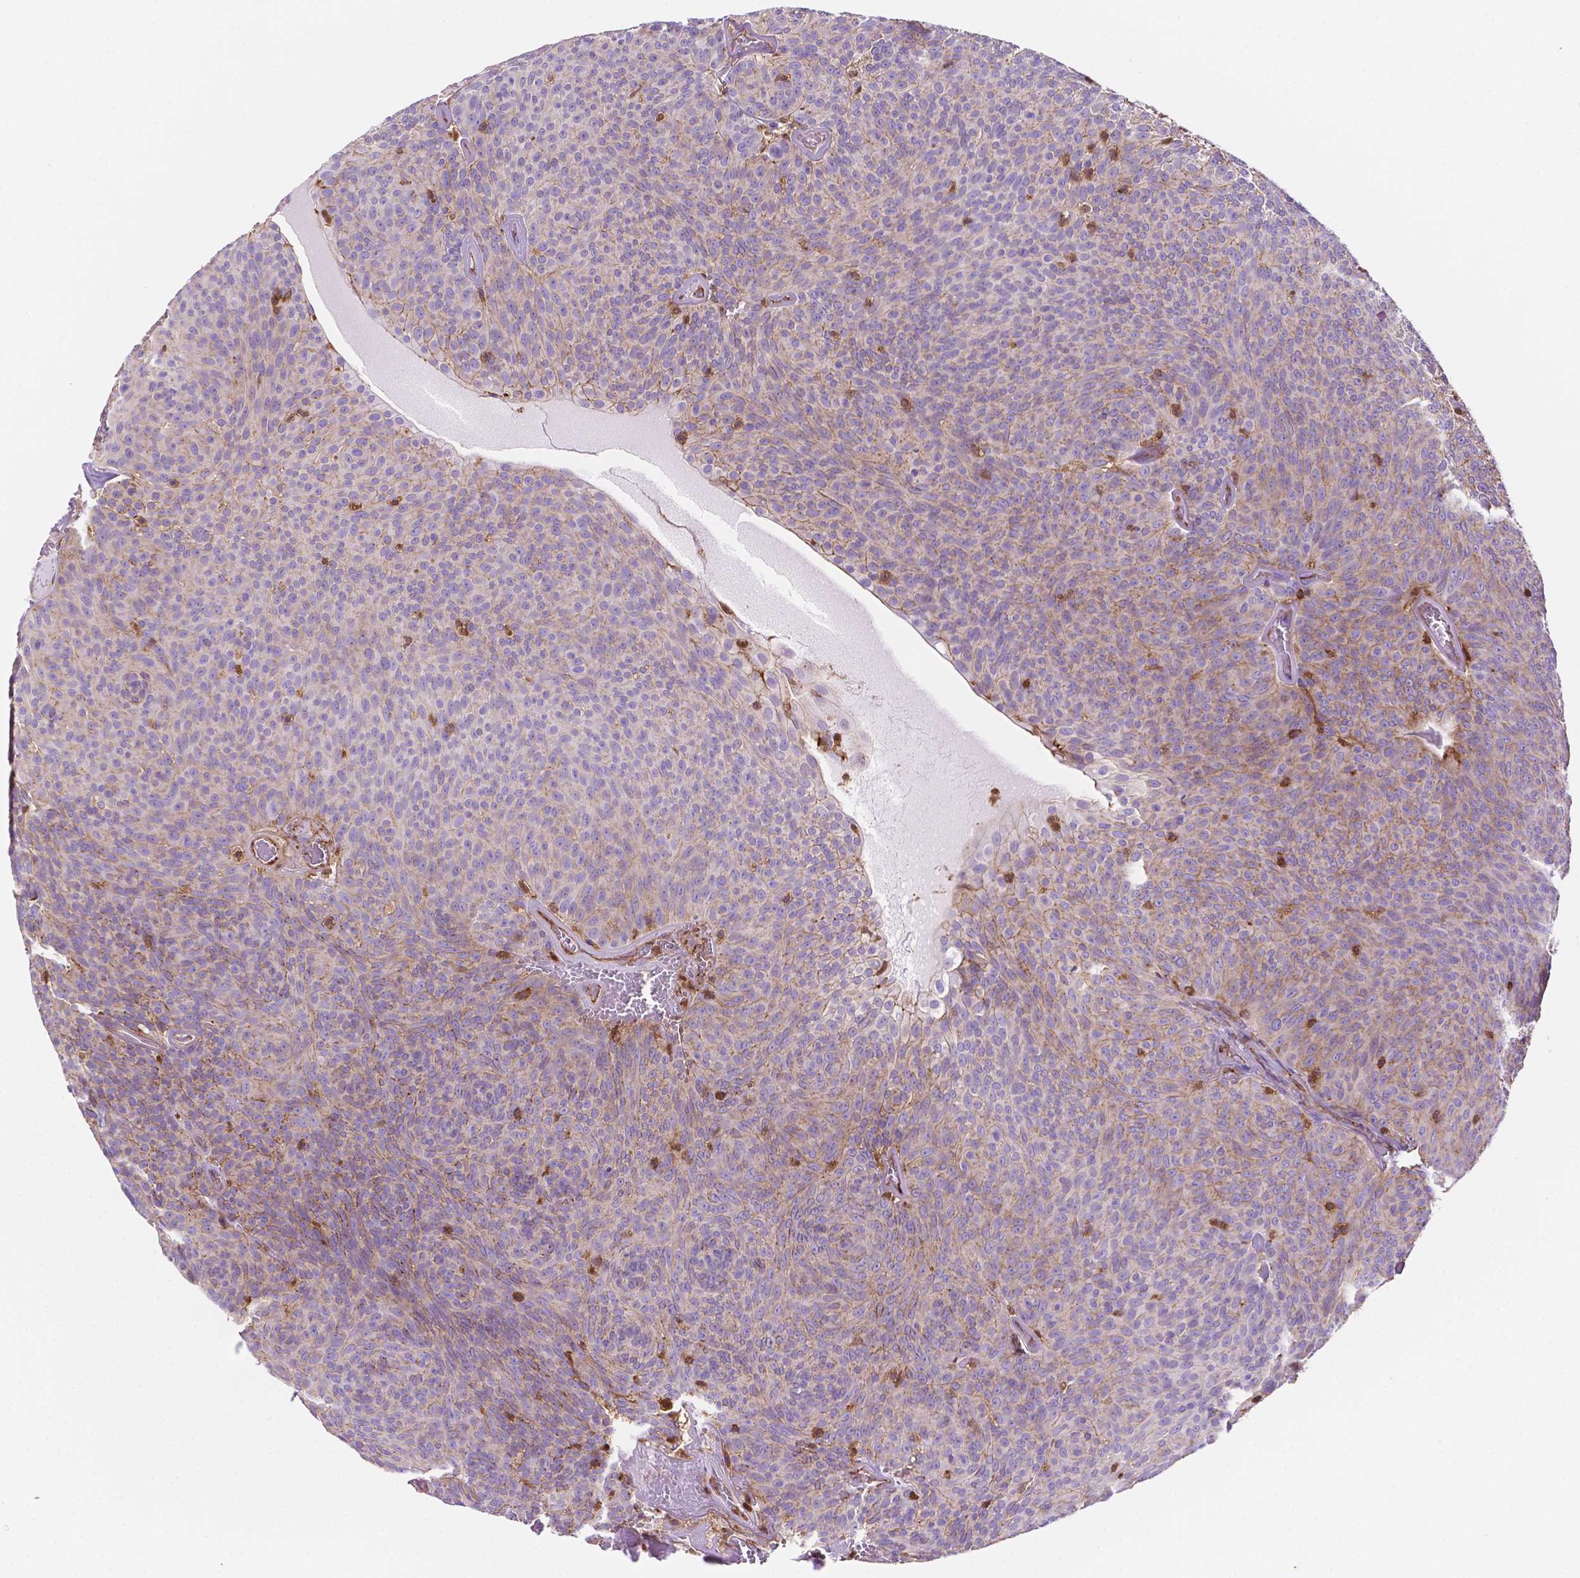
{"staining": {"intensity": "moderate", "quantity": "<25%", "location": "cytoplasmic/membranous"}, "tissue": "urothelial cancer", "cell_type": "Tumor cells", "image_type": "cancer", "snomed": [{"axis": "morphology", "description": "Urothelial carcinoma, Low grade"}, {"axis": "topography", "description": "Urinary bladder"}], "caption": "This histopathology image demonstrates urothelial cancer stained with immunohistochemistry to label a protein in brown. The cytoplasmic/membranous of tumor cells show moderate positivity for the protein. Nuclei are counter-stained blue.", "gene": "DCN", "patient": {"sex": "male", "age": 77}}